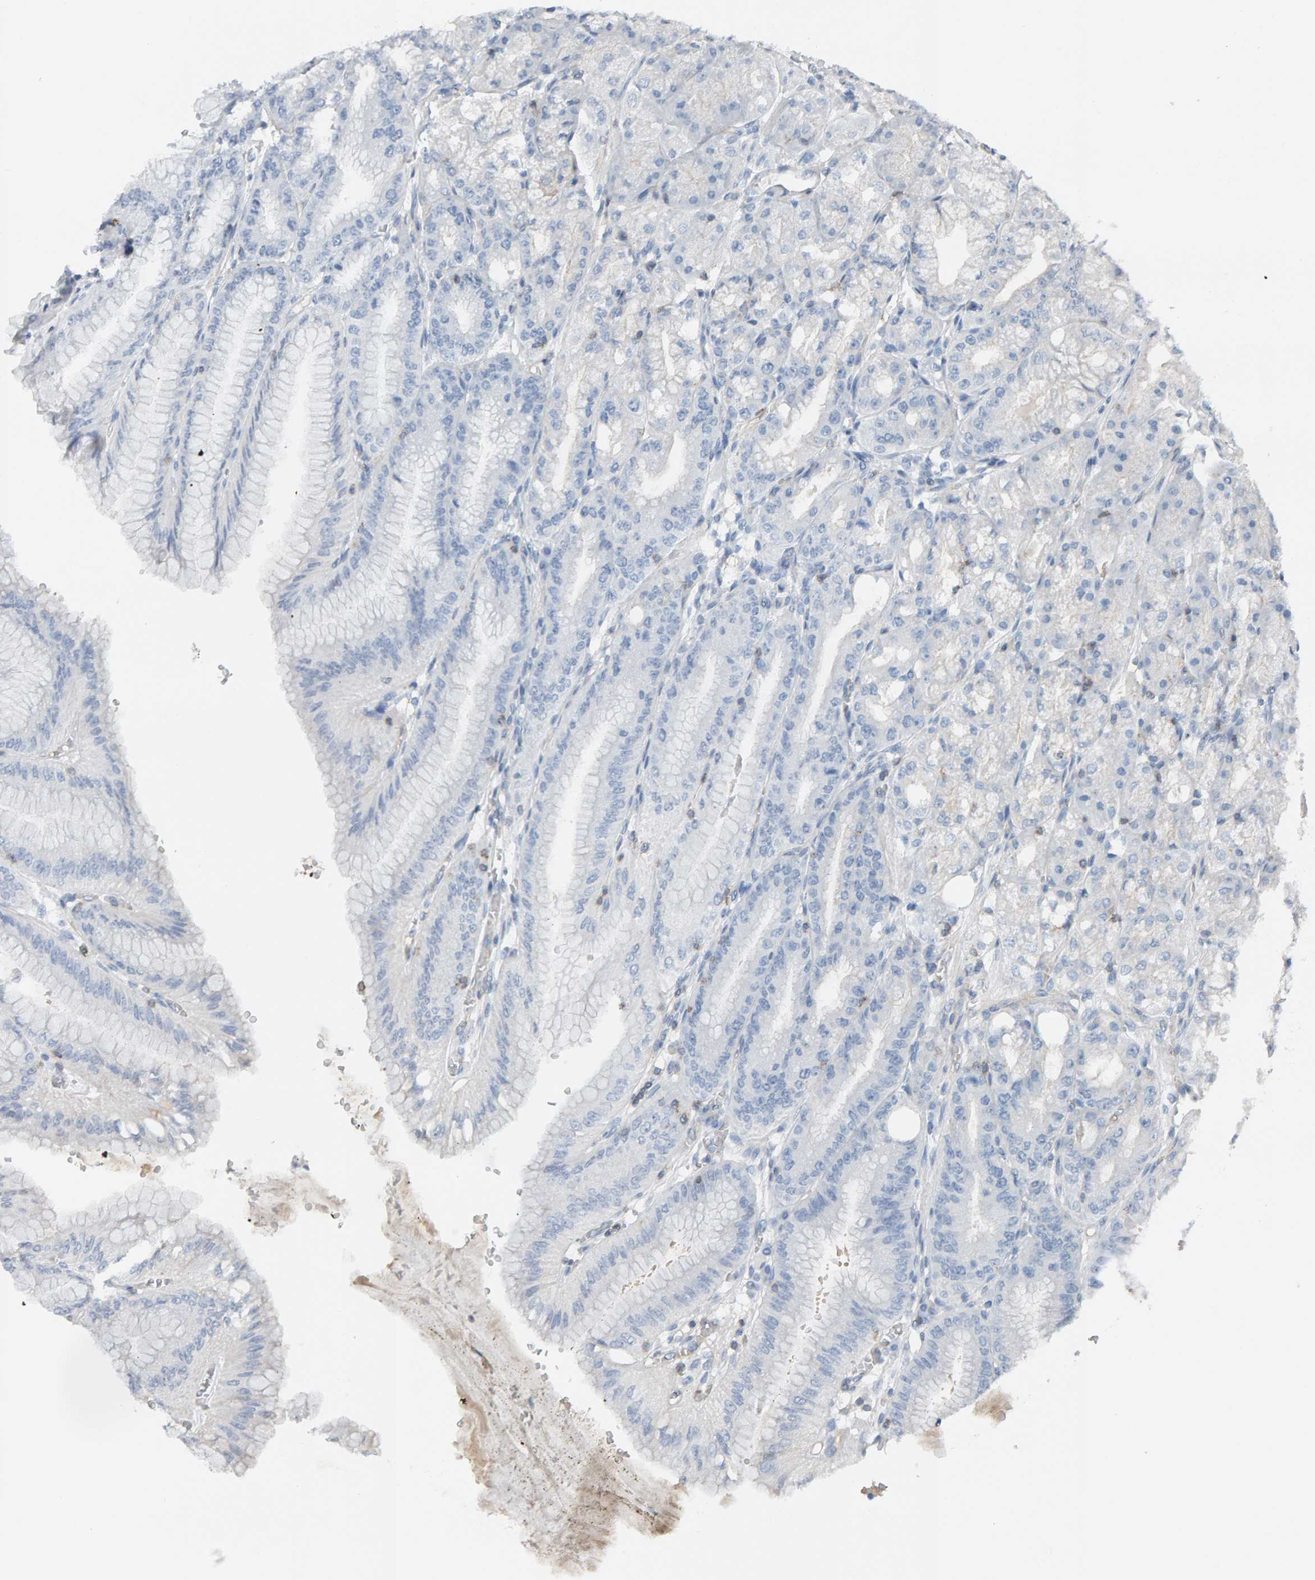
{"staining": {"intensity": "negative", "quantity": "none", "location": "none"}, "tissue": "stomach", "cell_type": "Glandular cells", "image_type": "normal", "snomed": [{"axis": "morphology", "description": "Normal tissue, NOS"}, {"axis": "topography", "description": "Stomach, lower"}], "caption": "An IHC image of normal stomach is shown. There is no staining in glandular cells of stomach. (Stains: DAB IHC with hematoxylin counter stain, Microscopy: brightfield microscopy at high magnification).", "gene": "FYN", "patient": {"sex": "male", "age": 71}}